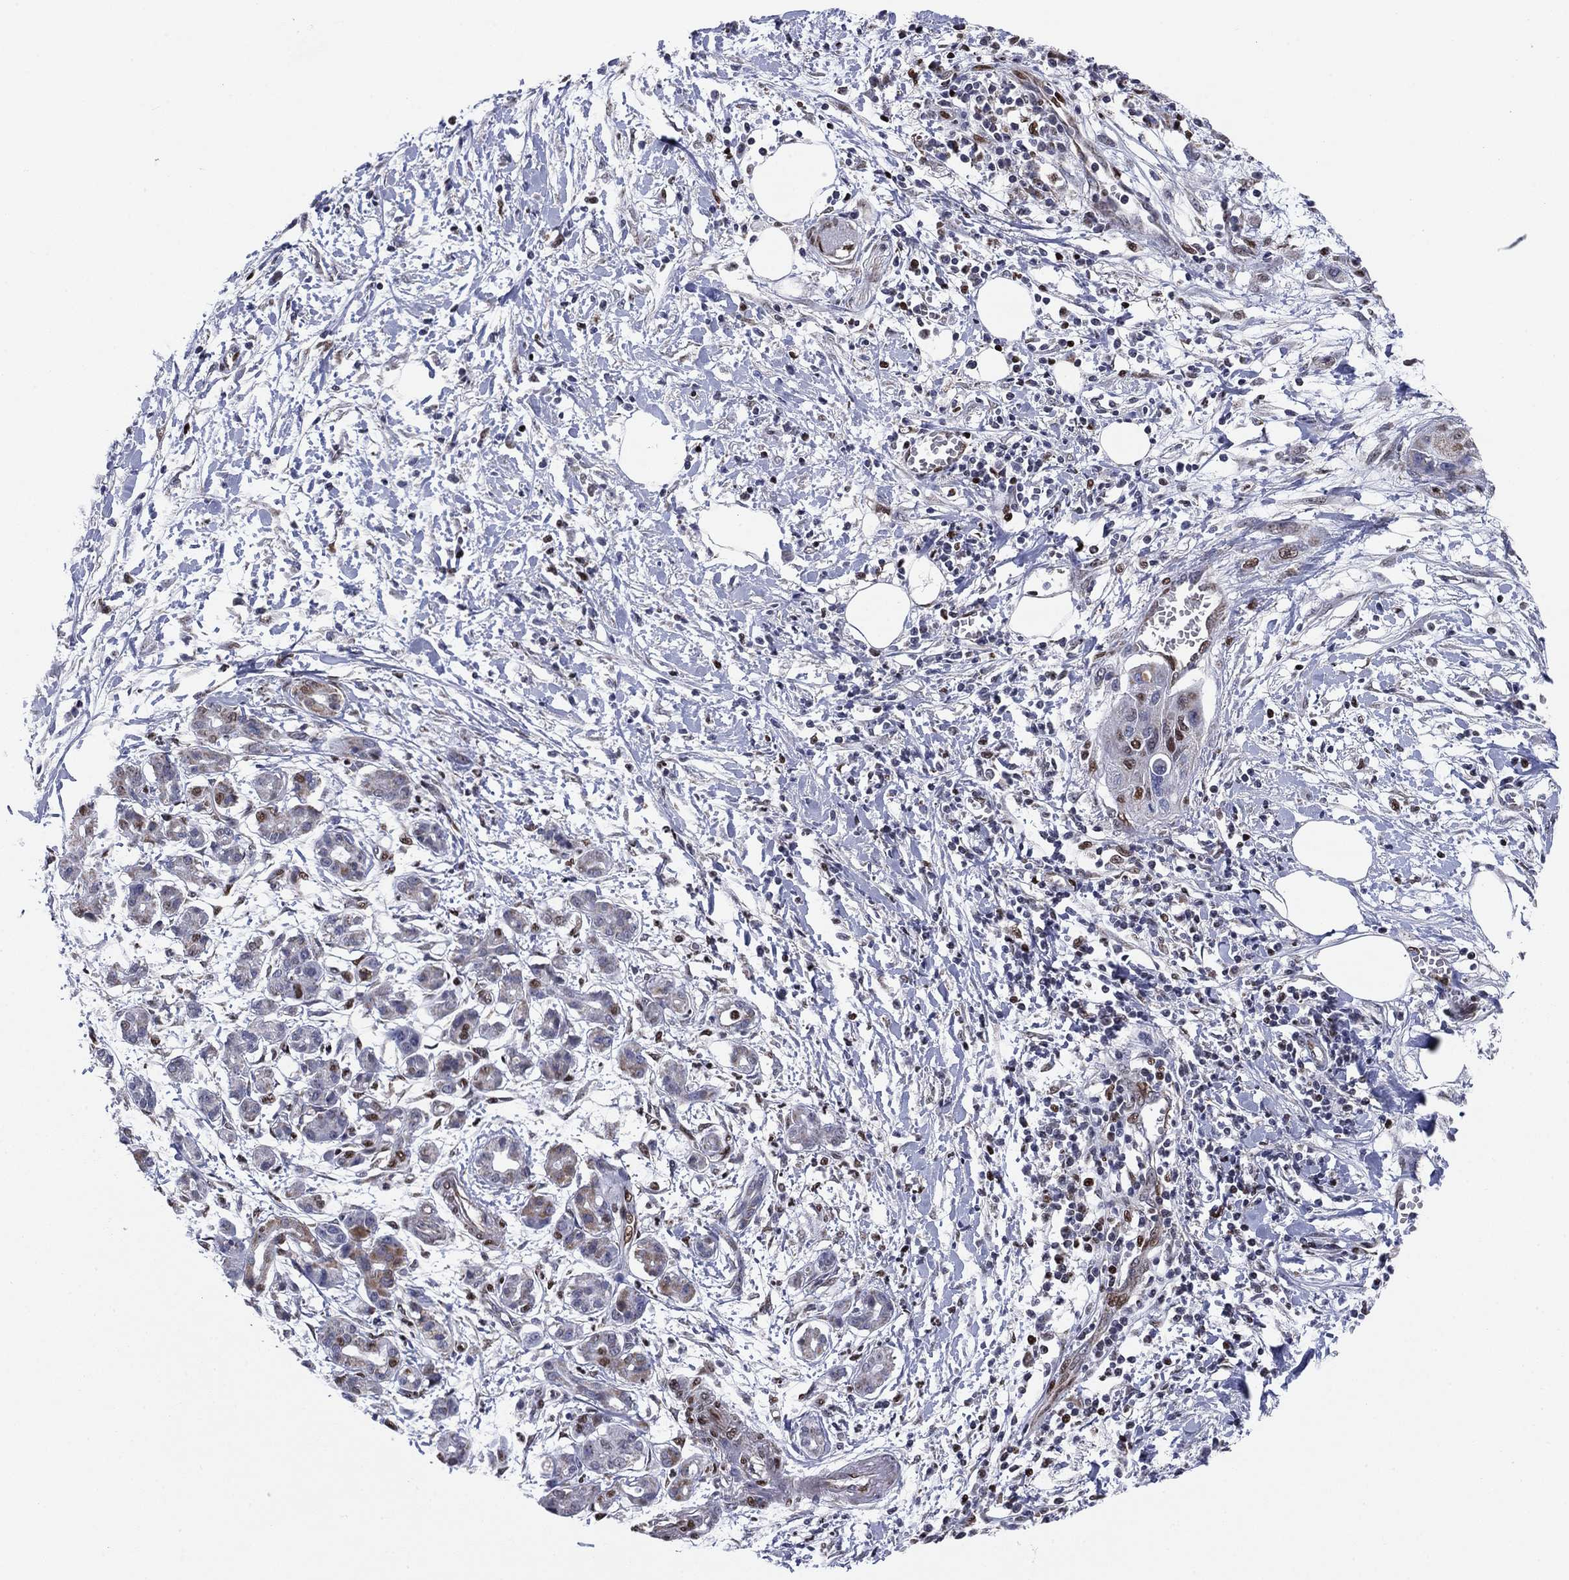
{"staining": {"intensity": "strong", "quantity": "<25%", "location": "nuclear"}, "tissue": "pancreatic cancer", "cell_type": "Tumor cells", "image_type": "cancer", "snomed": [{"axis": "morphology", "description": "Adenocarcinoma, NOS"}, {"axis": "topography", "description": "Pancreas"}], "caption": "IHC (DAB (3,3'-diaminobenzidine)) staining of human pancreatic adenocarcinoma exhibits strong nuclear protein positivity in about <25% of tumor cells.", "gene": "N4BP2", "patient": {"sex": "male", "age": 72}}